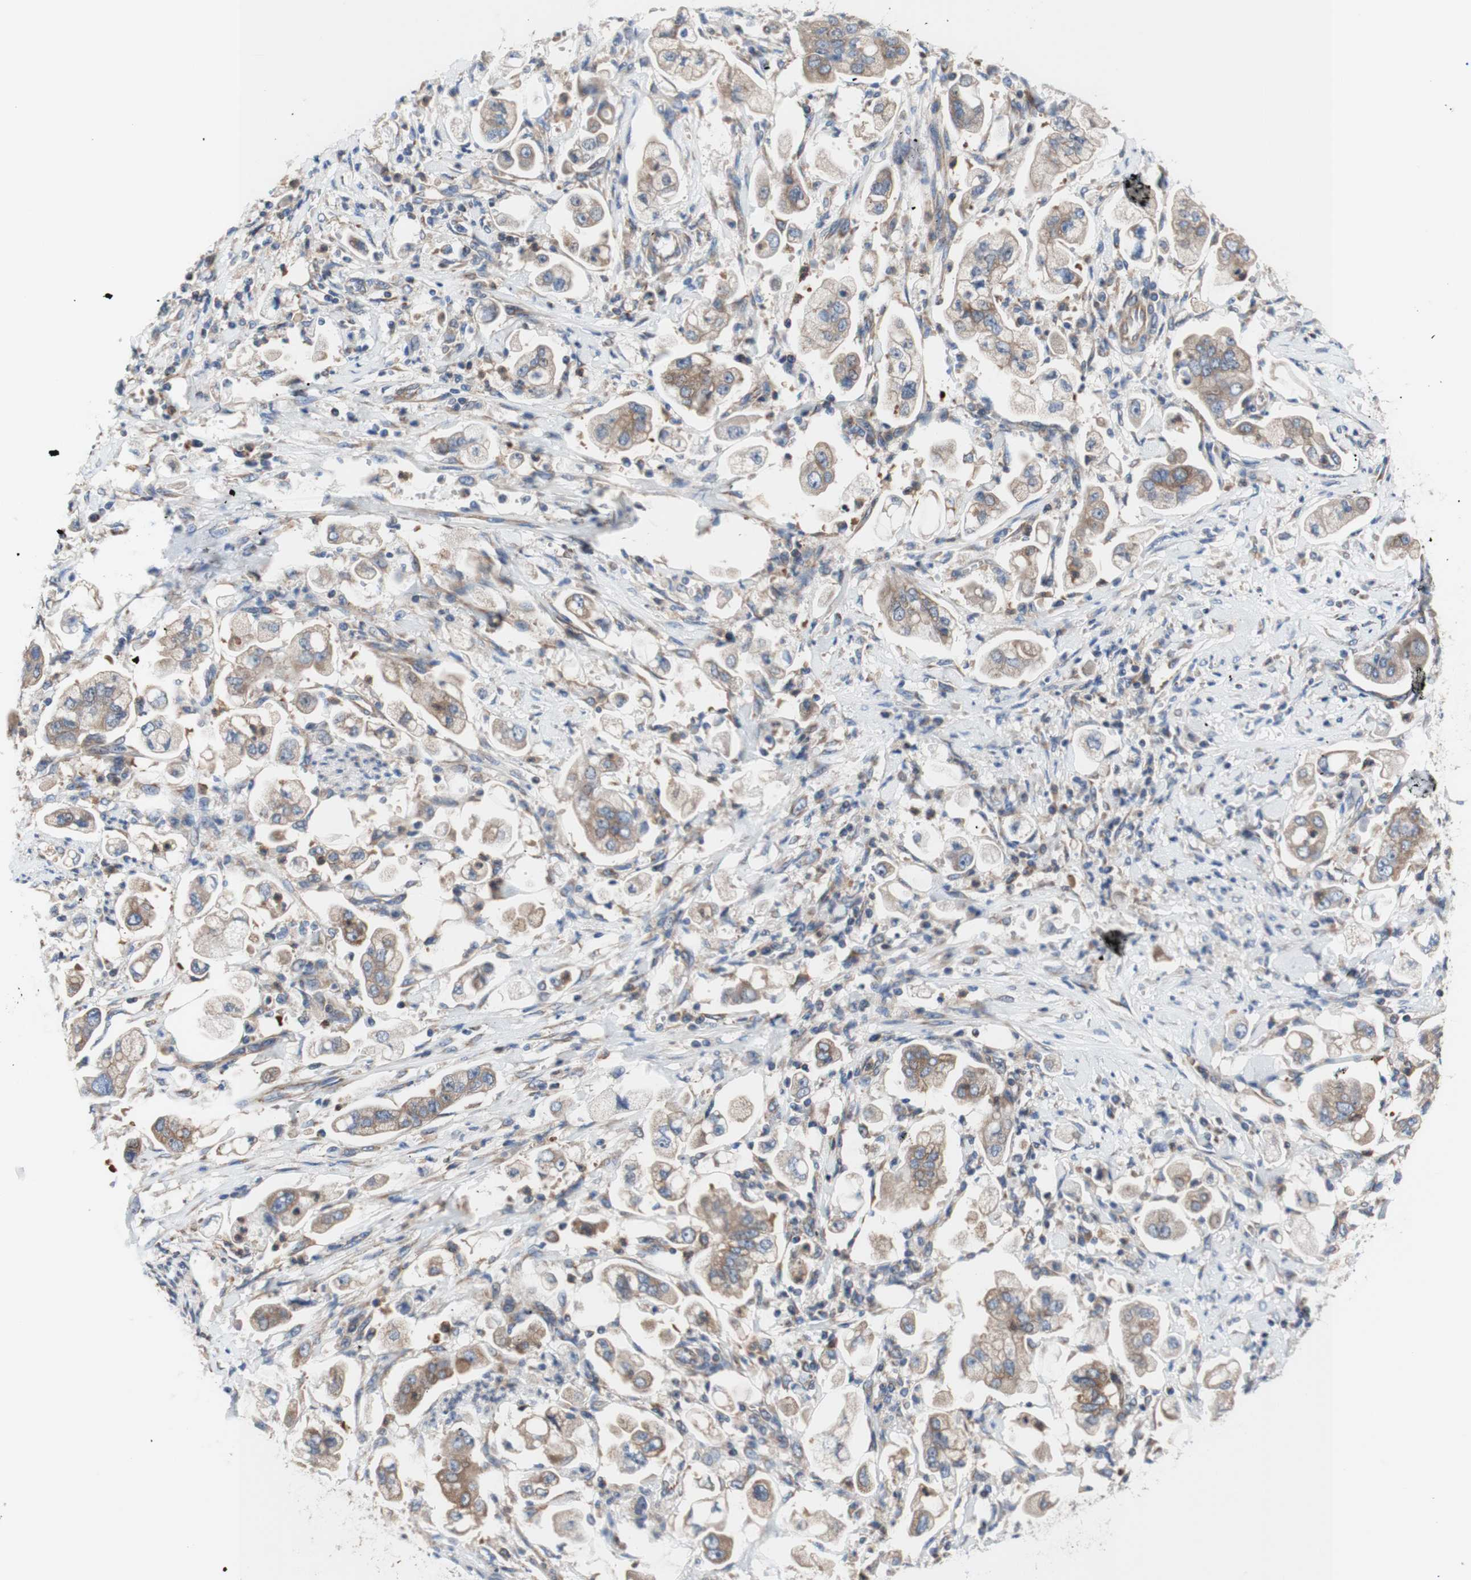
{"staining": {"intensity": "moderate", "quantity": ">75%", "location": "cytoplasmic/membranous"}, "tissue": "stomach cancer", "cell_type": "Tumor cells", "image_type": "cancer", "snomed": [{"axis": "morphology", "description": "Adenocarcinoma, NOS"}, {"axis": "topography", "description": "Stomach"}], "caption": "Immunohistochemistry (IHC) histopathology image of neoplastic tissue: adenocarcinoma (stomach) stained using immunohistochemistry shows medium levels of moderate protein expression localized specifically in the cytoplasmic/membranous of tumor cells, appearing as a cytoplasmic/membranous brown color.", "gene": "FMR1", "patient": {"sex": "male", "age": 62}}